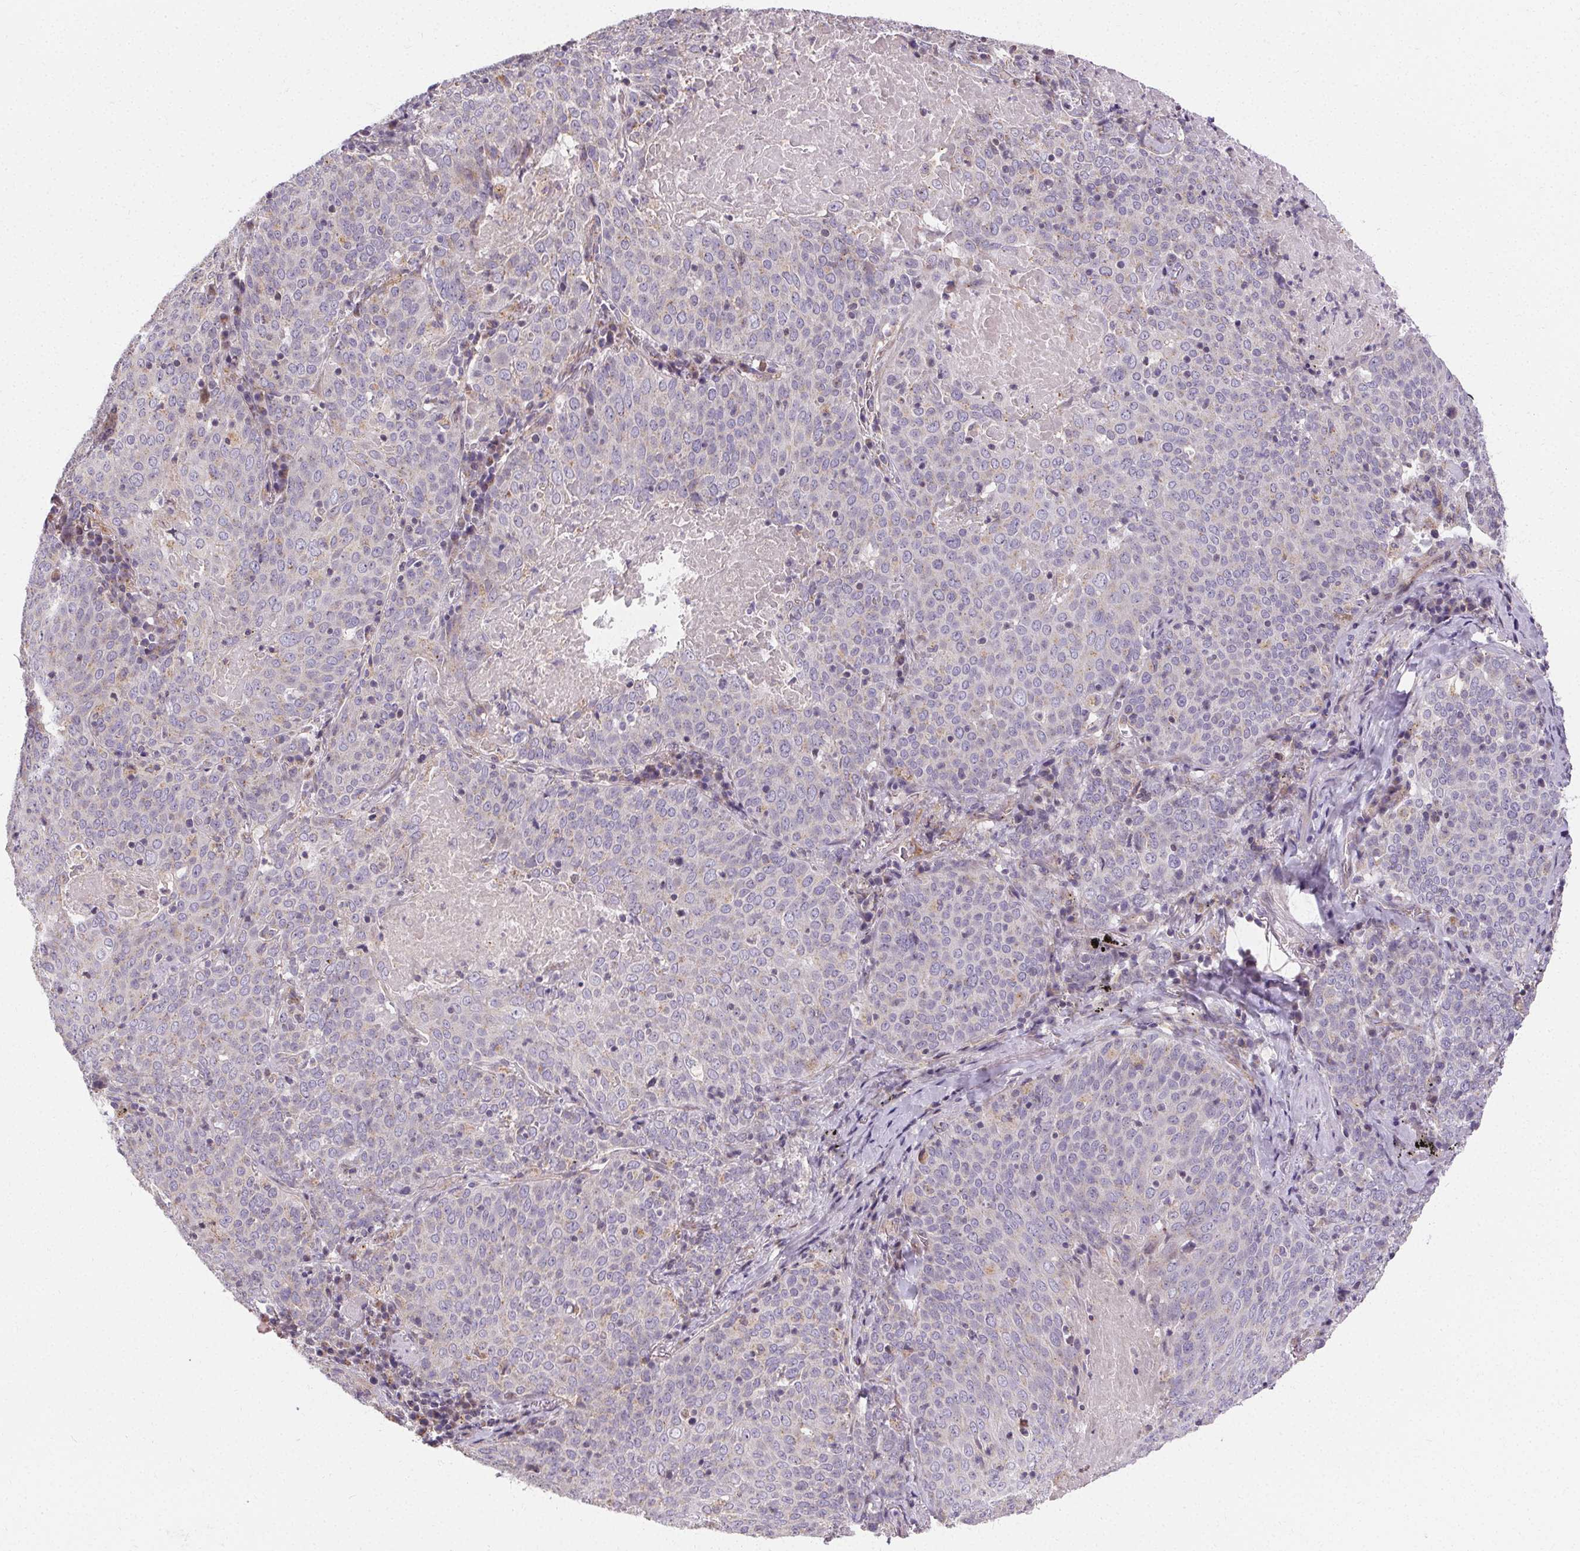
{"staining": {"intensity": "negative", "quantity": "none", "location": "none"}, "tissue": "lung cancer", "cell_type": "Tumor cells", "image_type": "cancer", "snomed": [{"axis": "morphology", "description": "Squamous cell carcinoma, NOS"}, {"axis": "topography", "description": "Lung"}], "caption": "Human lung squamous cell carcinoma stained for a protein using immunohistochemistry (IHC) reveals no staining in tumor cells.", "gene": "APLP1", "patient": {"sex": "male", "age": 82}}